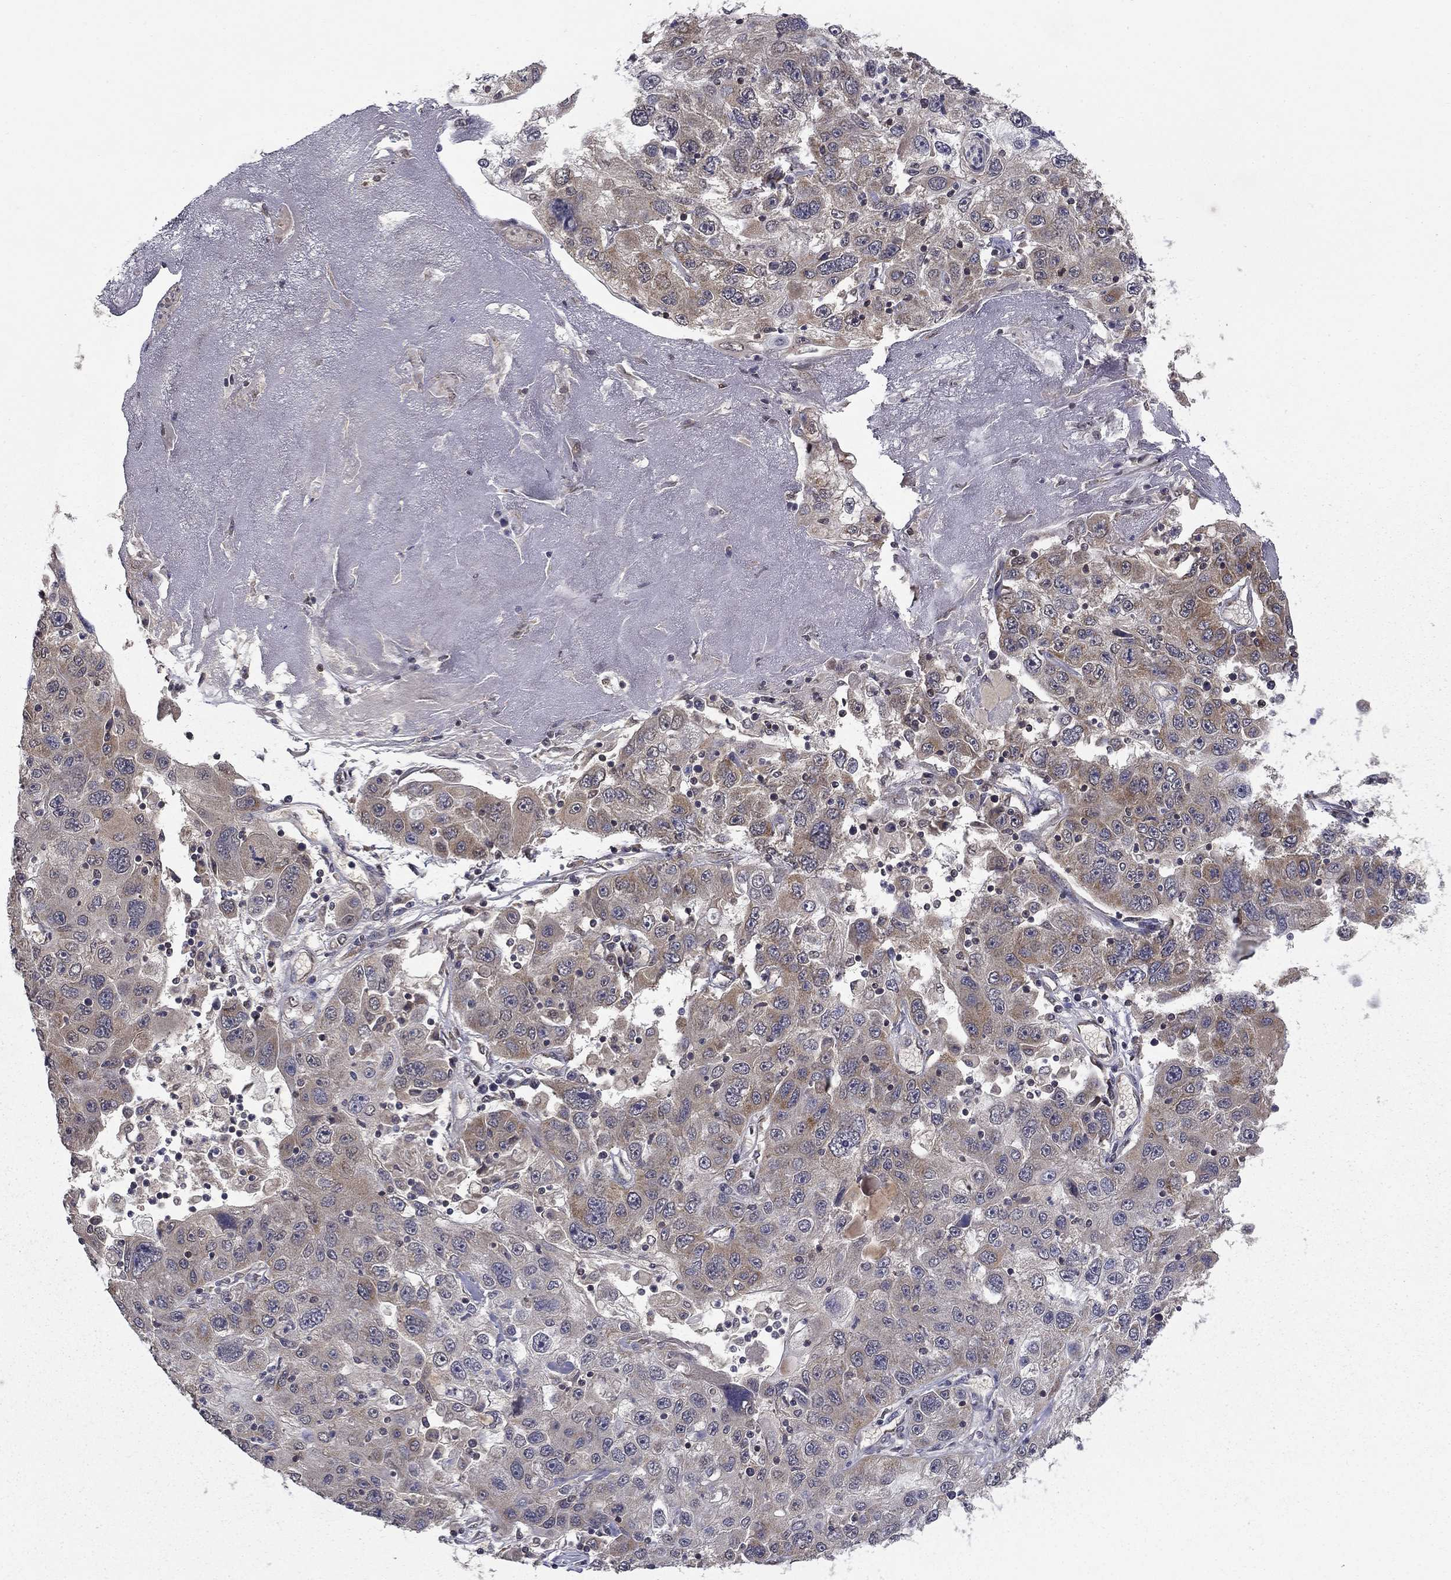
{"staining": {"intensity": "moderate", "quantity": "<25%", "location": "cytoplasmic/membranous"}, "tissue": "stomach cancer", "cell_type": "Tumor cells", "image_type": "cancer", "snomed": [{"axis": "morphology", "description": "Adenocarcinoma, NOS"}, {"axis": "topography", "description": "Stomach"}], "caption": "This image displays IHC staining of stomach cancer, with low moderate cytoplasmic/membranous positivity in about <25% of tumor cells.", "gene": "SLC2A13", "patient": {"sex": "male", "age": 56}}